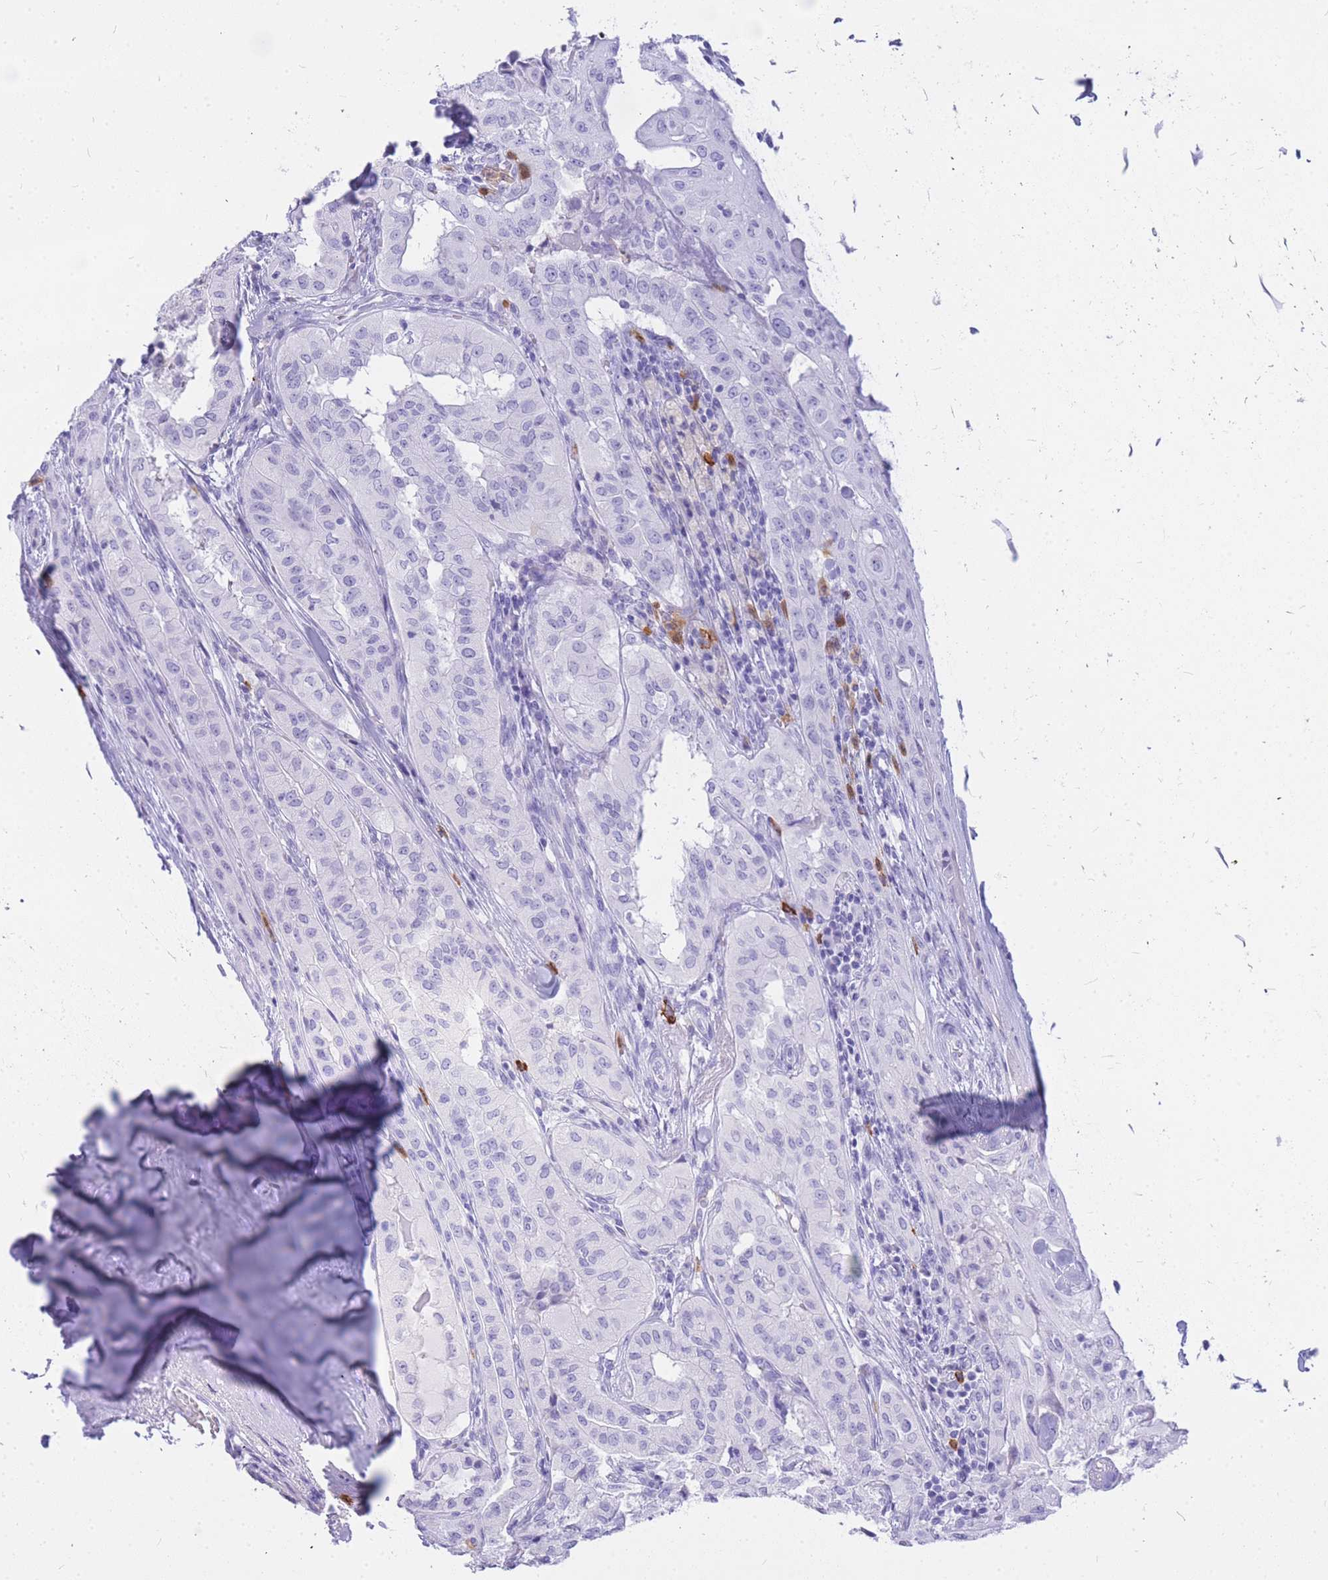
{"staining": {"intensity": "negative", "quantity": "none", "location": "none"}, "tissue": "thyroid cancer", "cell_type": "Tumor cells", "image_type": "cancer", "snomed": [{"axis": "morphology", "description": "Papillary adenocarcinoma, NOS"}, {"axis": "topography", "description": "Thyroid gland"}], "caption": "The immunohistochemistry image has no significant positivity in tumor cells of thyroid cancer tissue. Nuclei are stained in blue.", "gene": "HERC1", "patient": {"sex": "female", "age": 59}}